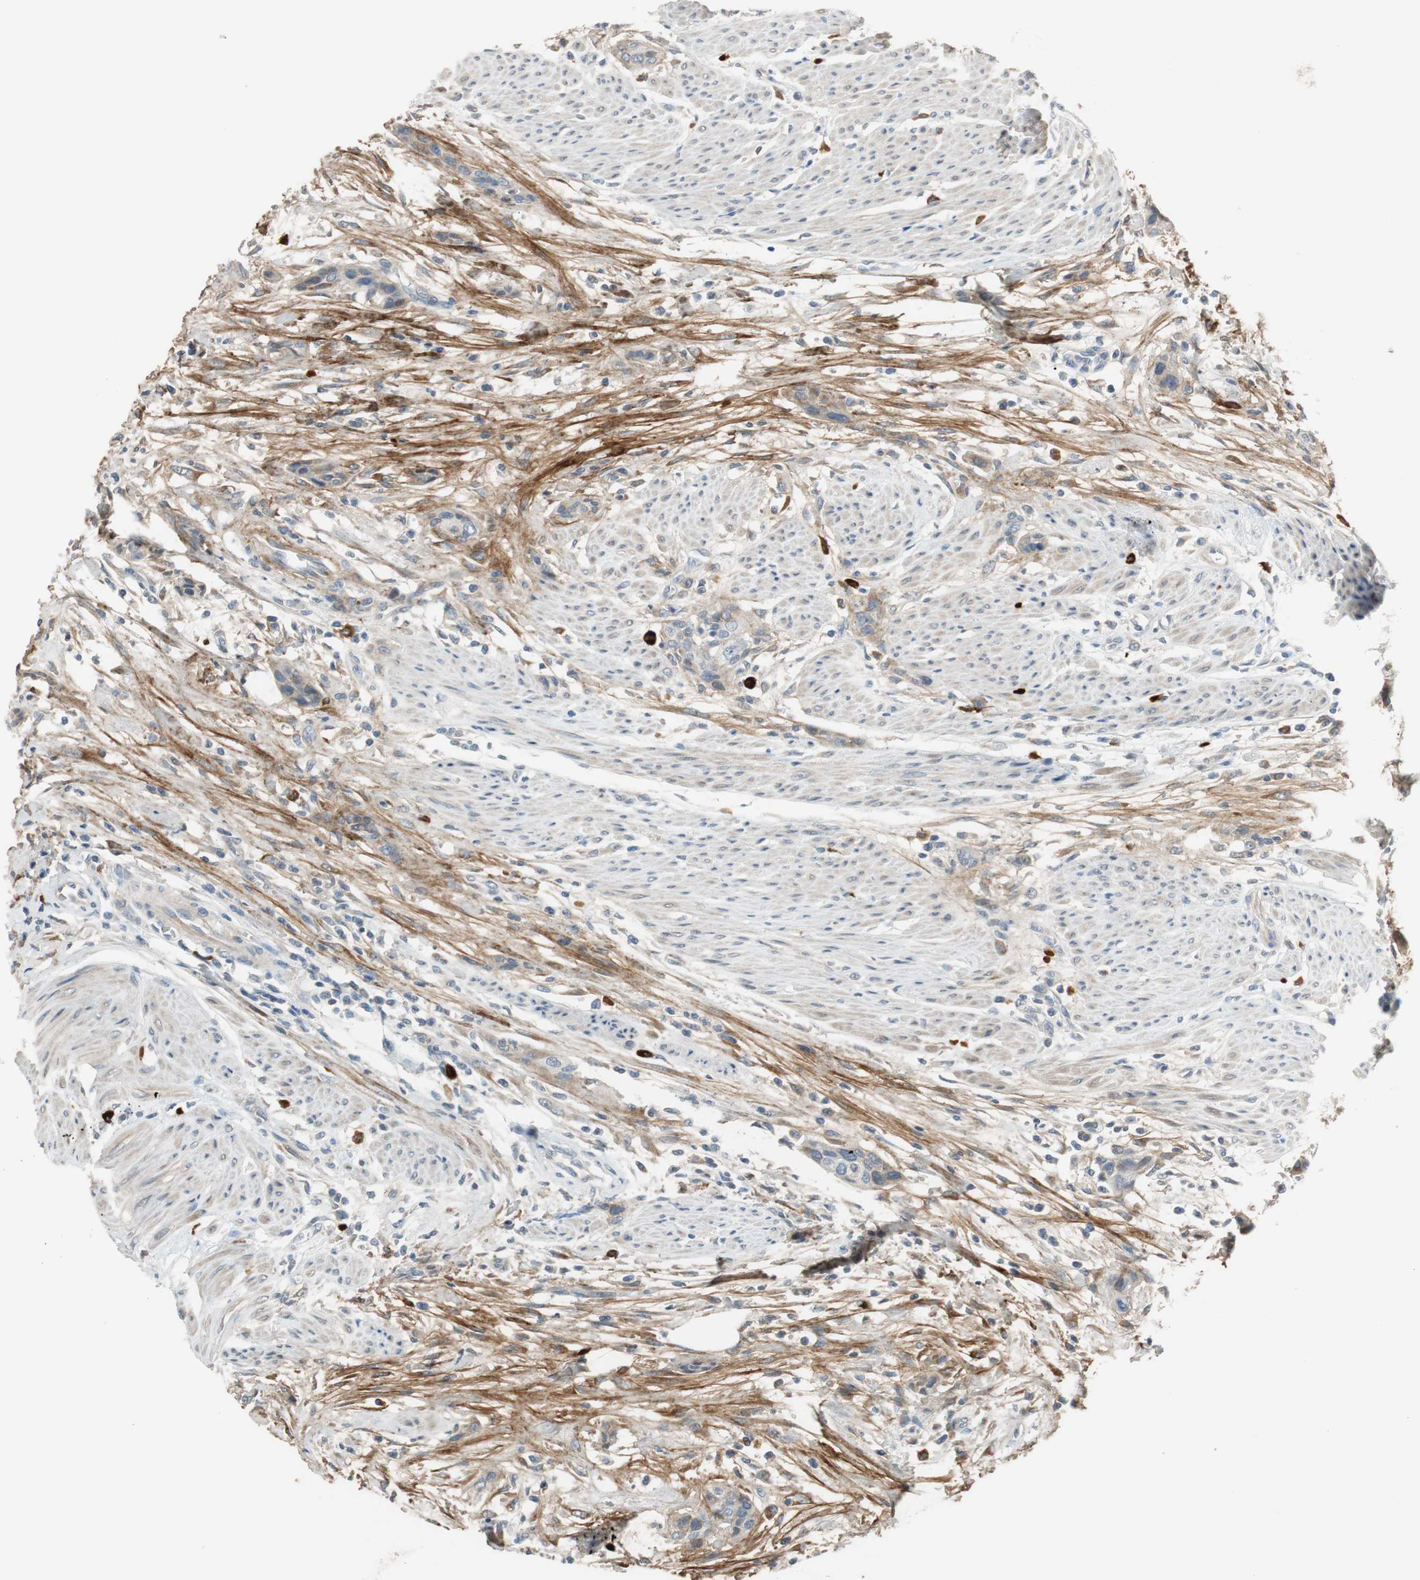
{"staining": {"intensity": "weak", "quantity": "25%-75%", "location": "cytoplasmic/membranous"}, "tissue": "urothelial cancer", "cell_type": "Tumor cells", "image_type": "cancer", "snomed": [{"axis": "morphology", "description": "Urothelial carcinoma, High grade"}, {"axis": "topography", "description": "Urinary bladder"}], "caption": "Immunohistochemistry histopathology image of urothelial cancer stained for a protein (brown), which shows low levels of weak cytoplasmic/membranous expression in about 25%-75% of tumor cells.", "gene": "COL12A1", "patient": {"sex": "male", "age": 35}}